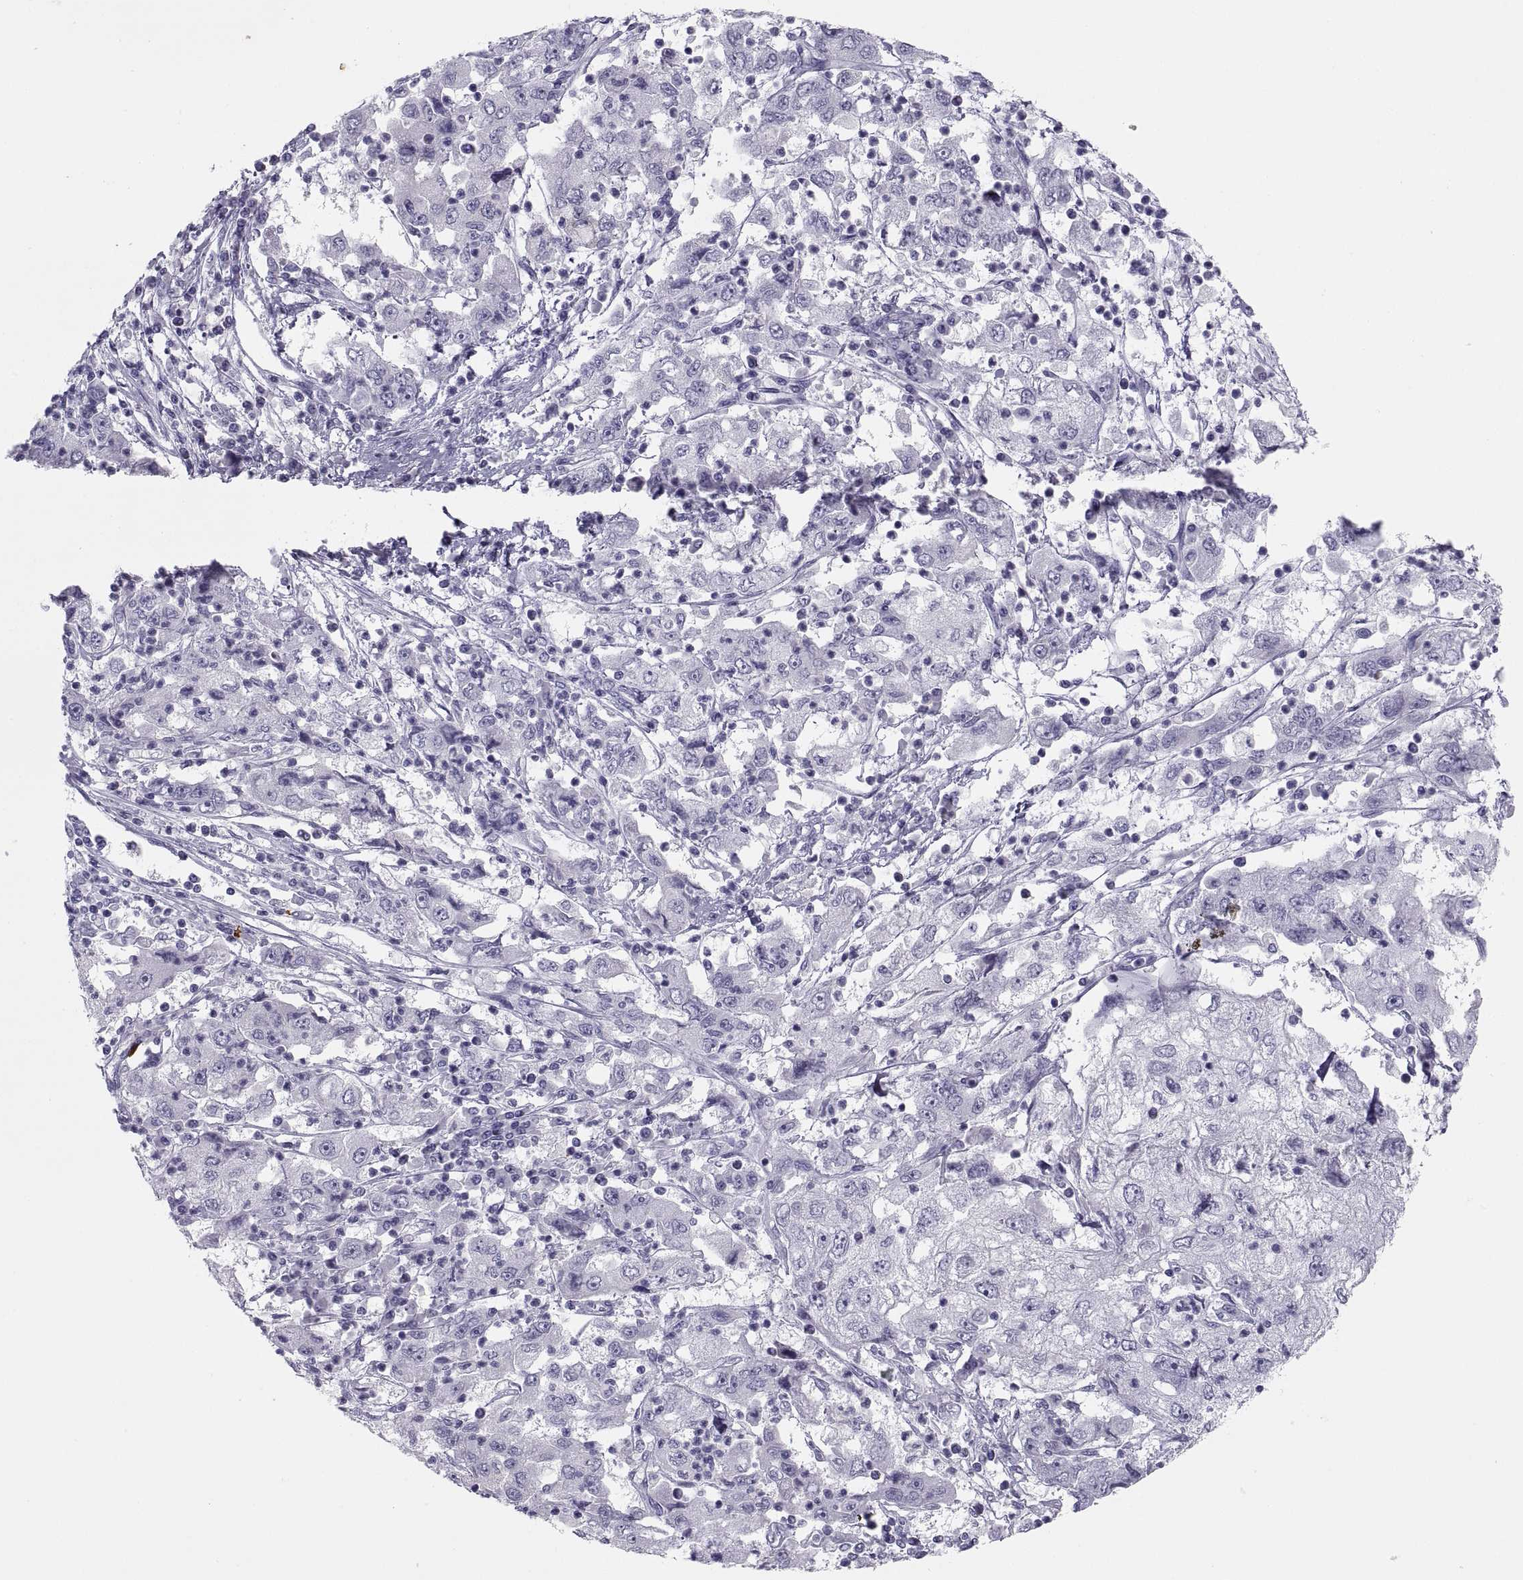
{"staining": {"intensity": "negative", "quantity": "none", "location": "none"}, "tissue": "cervical cancer", "cell_type": "Tumor cells", "image_type": "cancer", "snomed": [{"axis": "morphology", "description": "Squamous cell carcinoma, NOS"}, {"axis": "topography", "description": "Cervix"}], "caption": "The immunohistochemistry (IHC) histopathology image has no significant staining in tumor cells of cervical squamous cell carcinoma tissue.", "gene": "MAGEB2", "patient": {"sex": "female", "age": 36}}